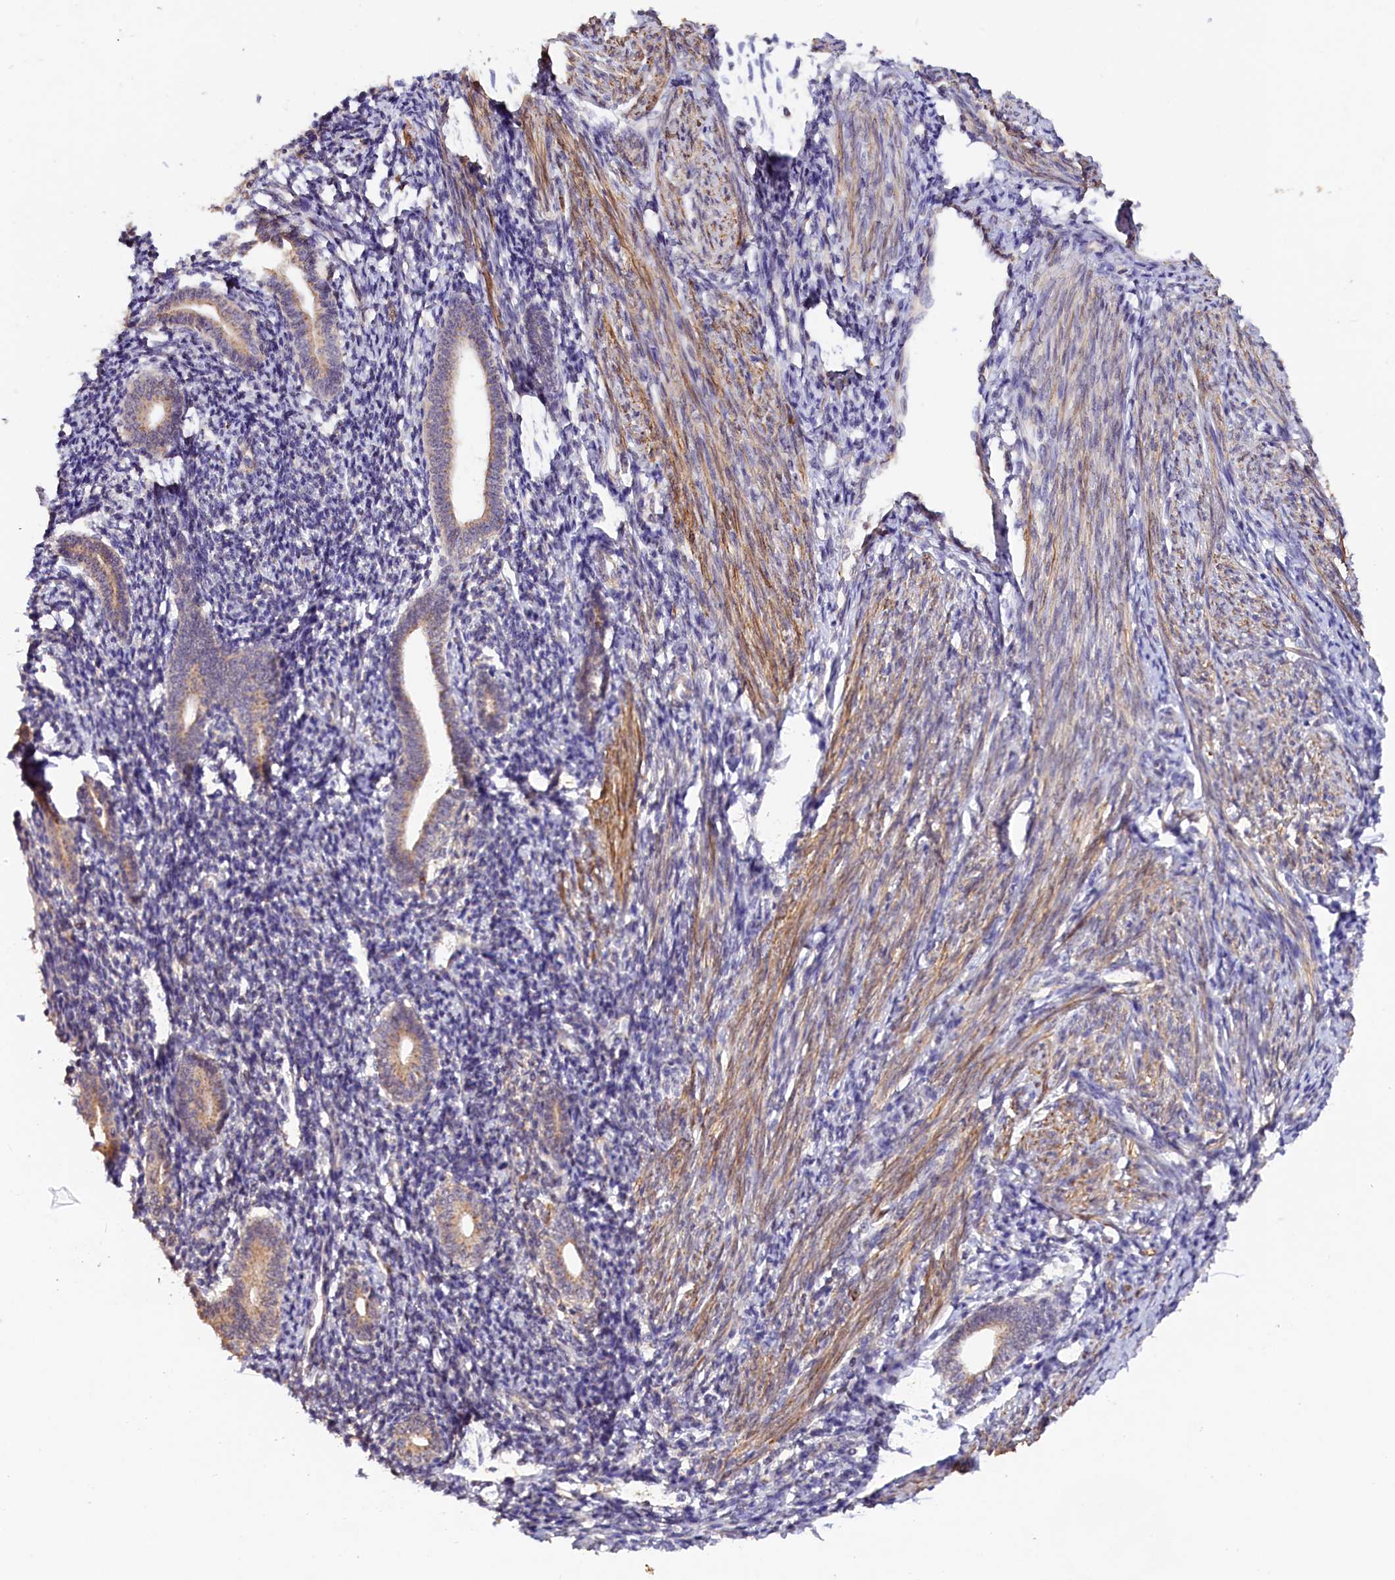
{"staining": {"intensity": "moderate", "quantity": "<25%", "location": "cytoplasmic/membranous"}, "tissue": "endometrium", "cell_type": "Cells in endometrial stroma", "image_type": "normal", "snomed": [{"axis": "morphology", "description": "Normal tissue, NOS"}, {"axis": "topography", "description": "Endometrium"}], "caption": "The photomicrograph shows staining of unremarkable endometrium, revealing moderate cytoplasmic/membranous protein expression (brown color) within cells in endometrial stroma. (IHC, brightfield microscopy, high magnification).", "gene": "TANGO6", "patient": {"sex": "female", "age": 56}}